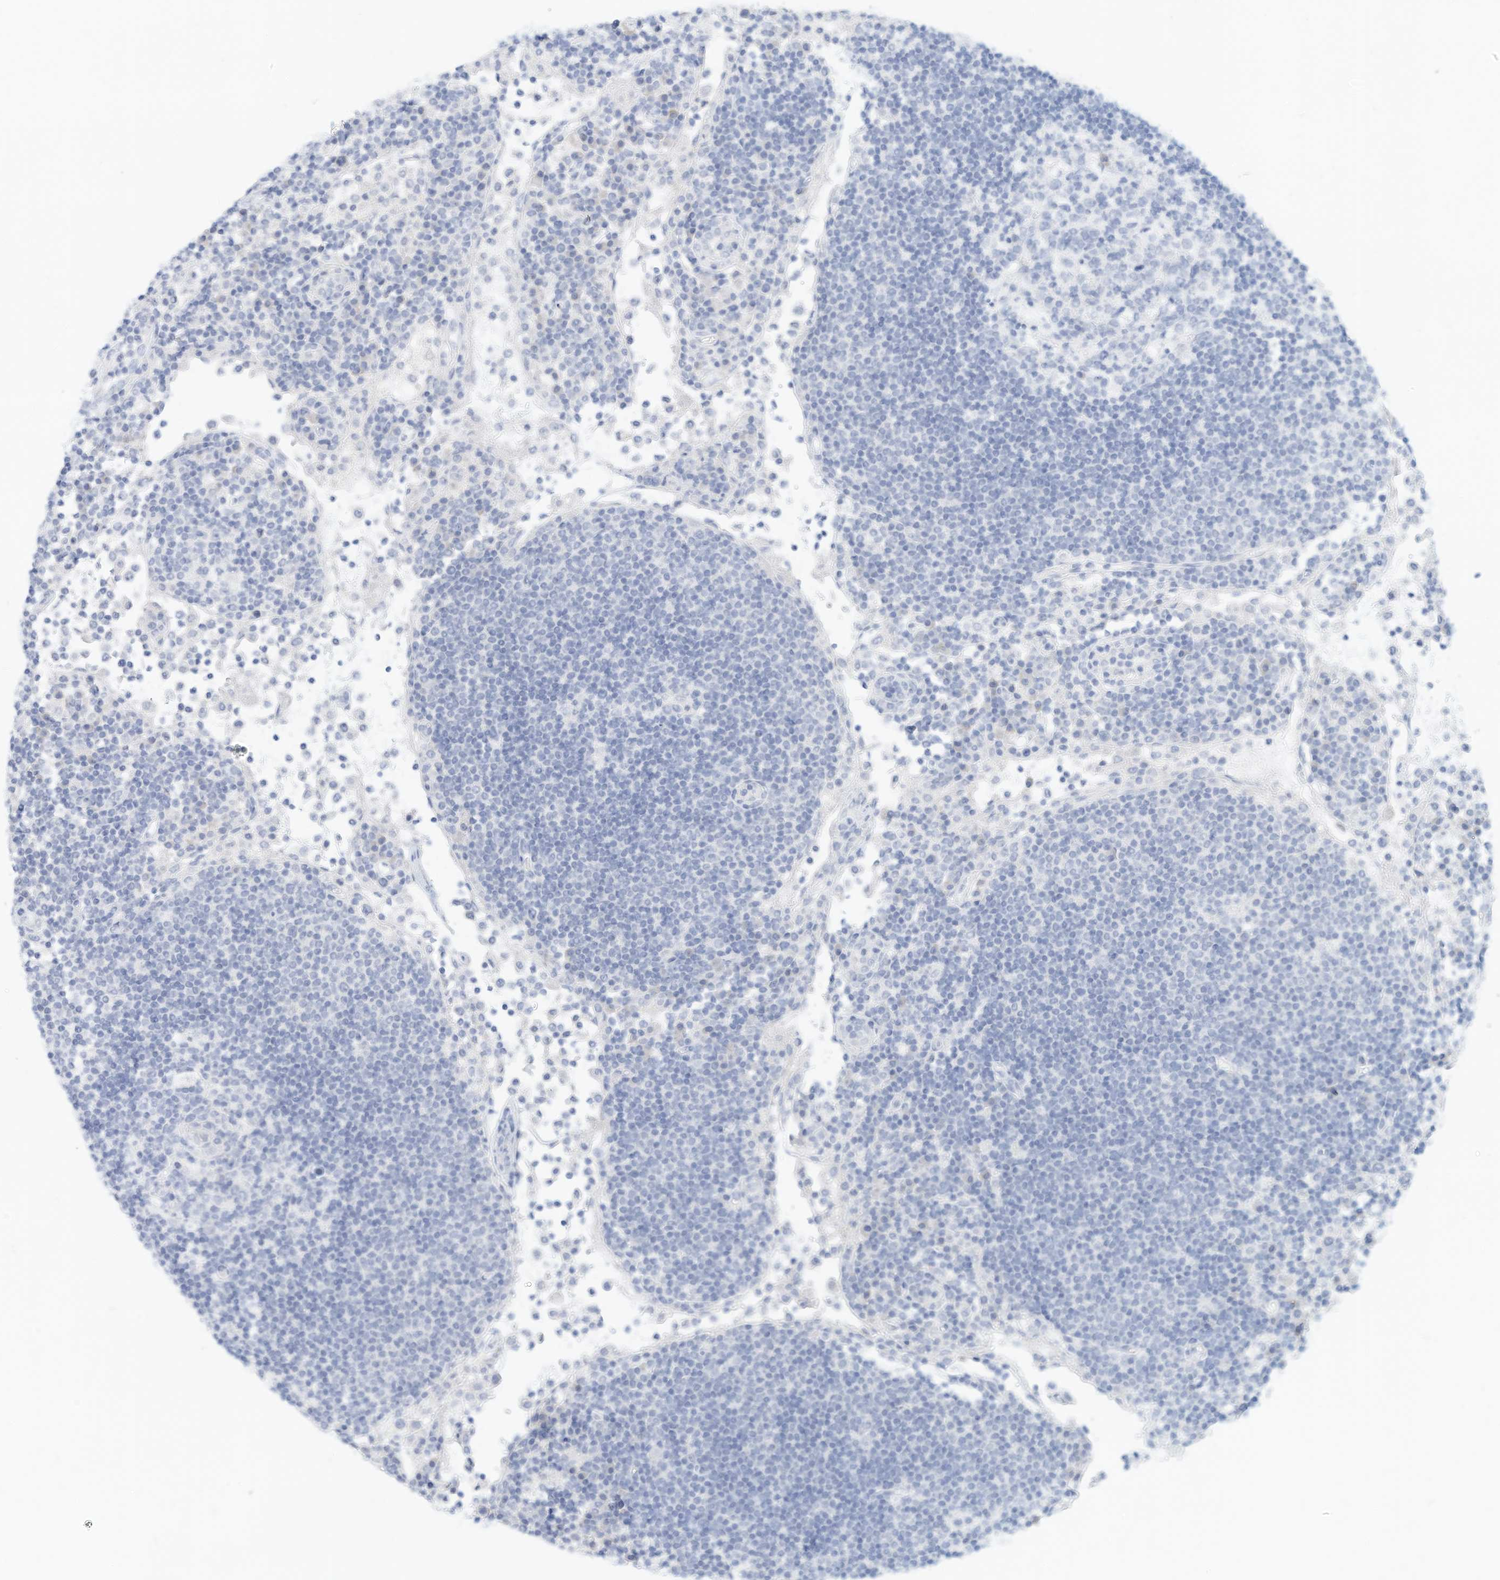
{"staining": {"intensity": "negative", "quantity": "none", "location": "none"}, "tissue": "lymph node", "cell_type": "Germinal center cells", "image_type": "normal", "snomed": [{"axis": "morphology", "description": "Normal tissue, NOS"}, {"axis": "topography", "description": "Lymph node"}], "caption": "Immunohistochemistry of benign human lymph node reveals no positivity in germinal center cells.", "gene": "SPOCD1", "patient": {"sex": "female", "age": 53}}